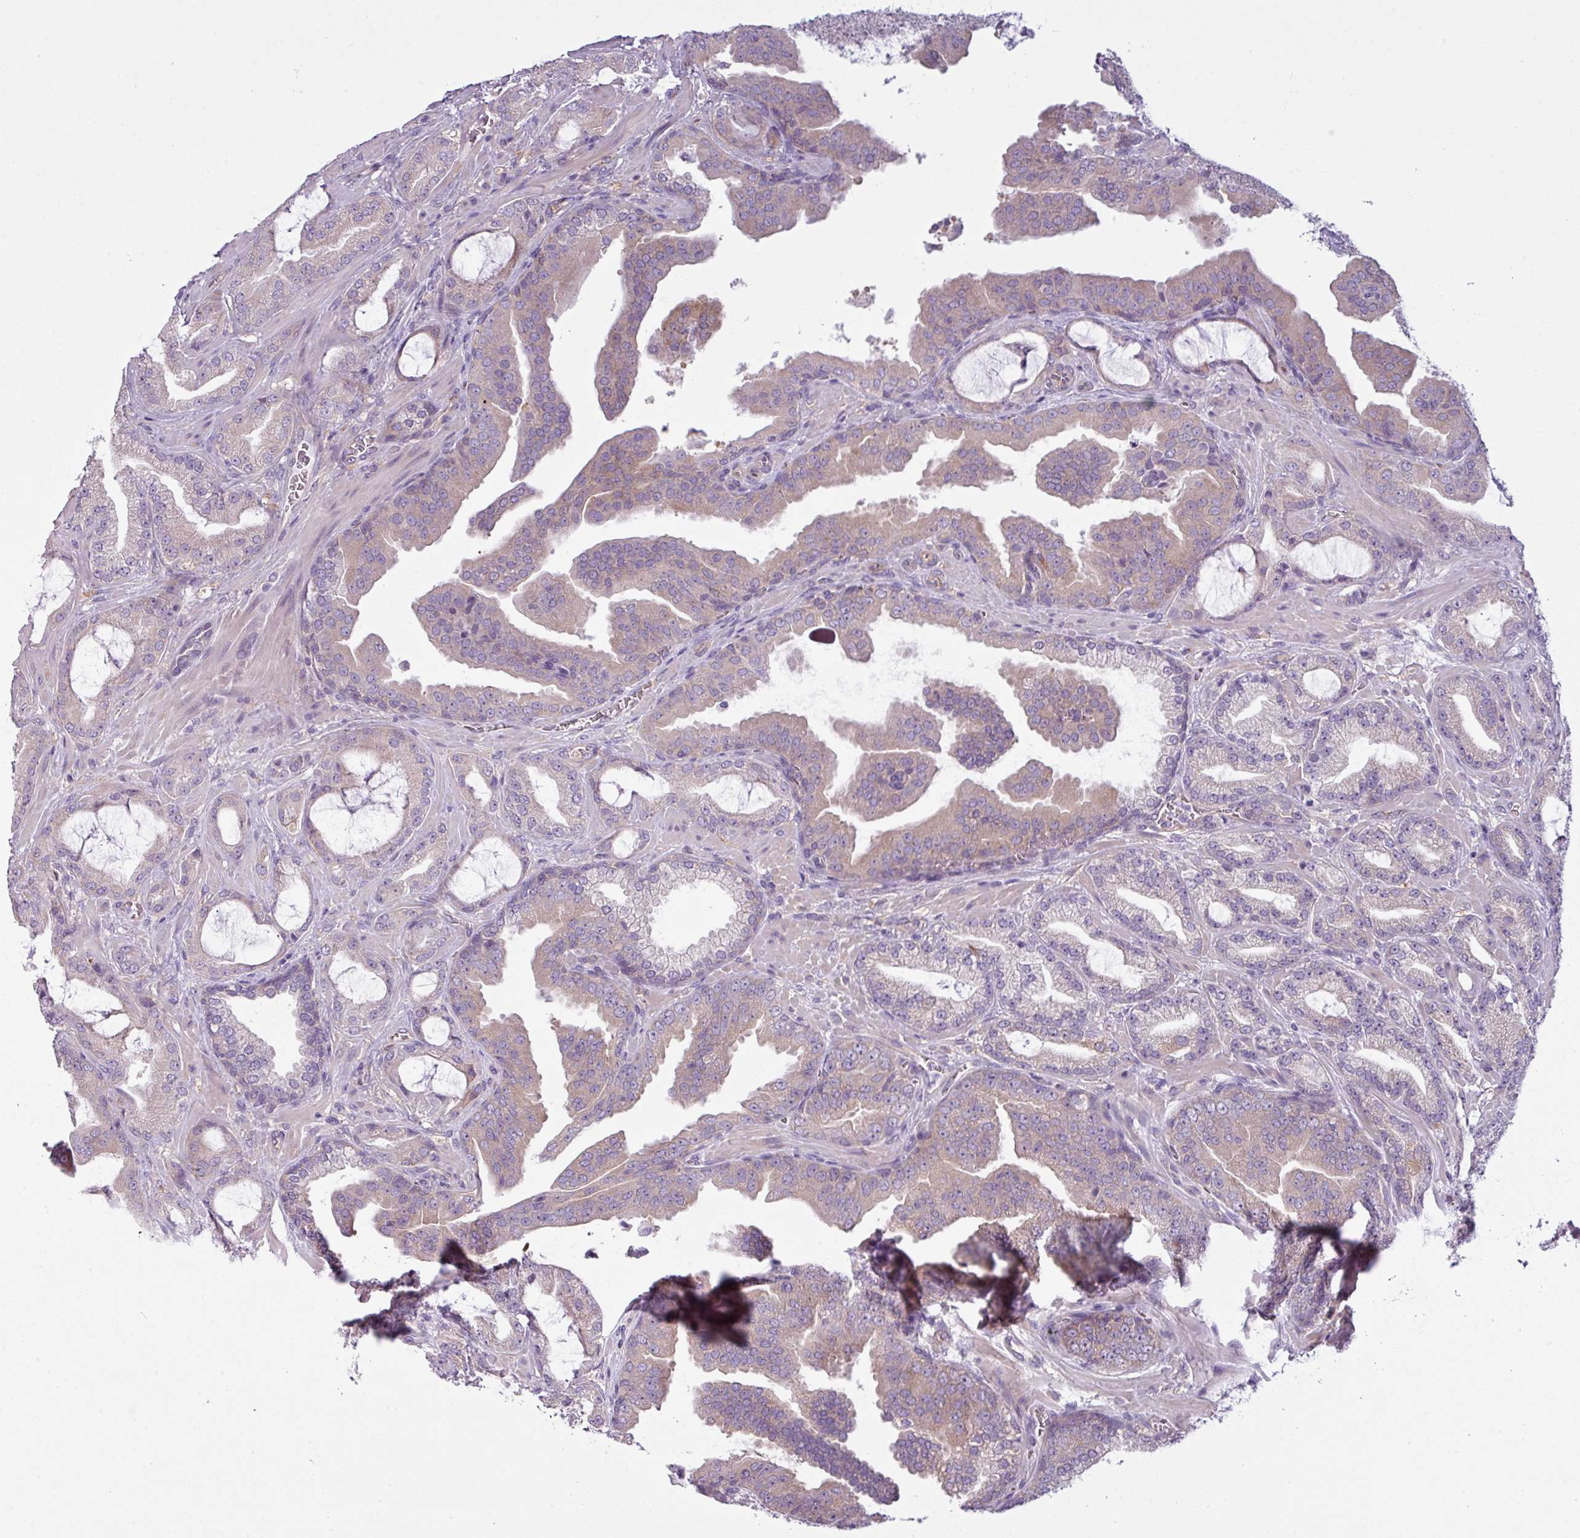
{"staining": {"intensity": "weak", "quantity": "<25%", "location": "cytoplasmic/membranous"}, "tissue": "prostate cancer", "cell_type": "Tumor cells", "image_type": "cancer", "snomed": [{"axis": "morphology", "description": "Adenocarcinoma, High grade"}, {"axis": "topography", "description": "Prostate"}], "caption": "Protein analysis of prostate high-grade adenocarcinoma shows no significant positivity in tumor cells. (DAB (3,3'-diaminobenzidine) IHC visualized using brightfield microscopy, high magnification).", "gene": "CAMK2B", "patient": {"sex": "male", "age": 68}}